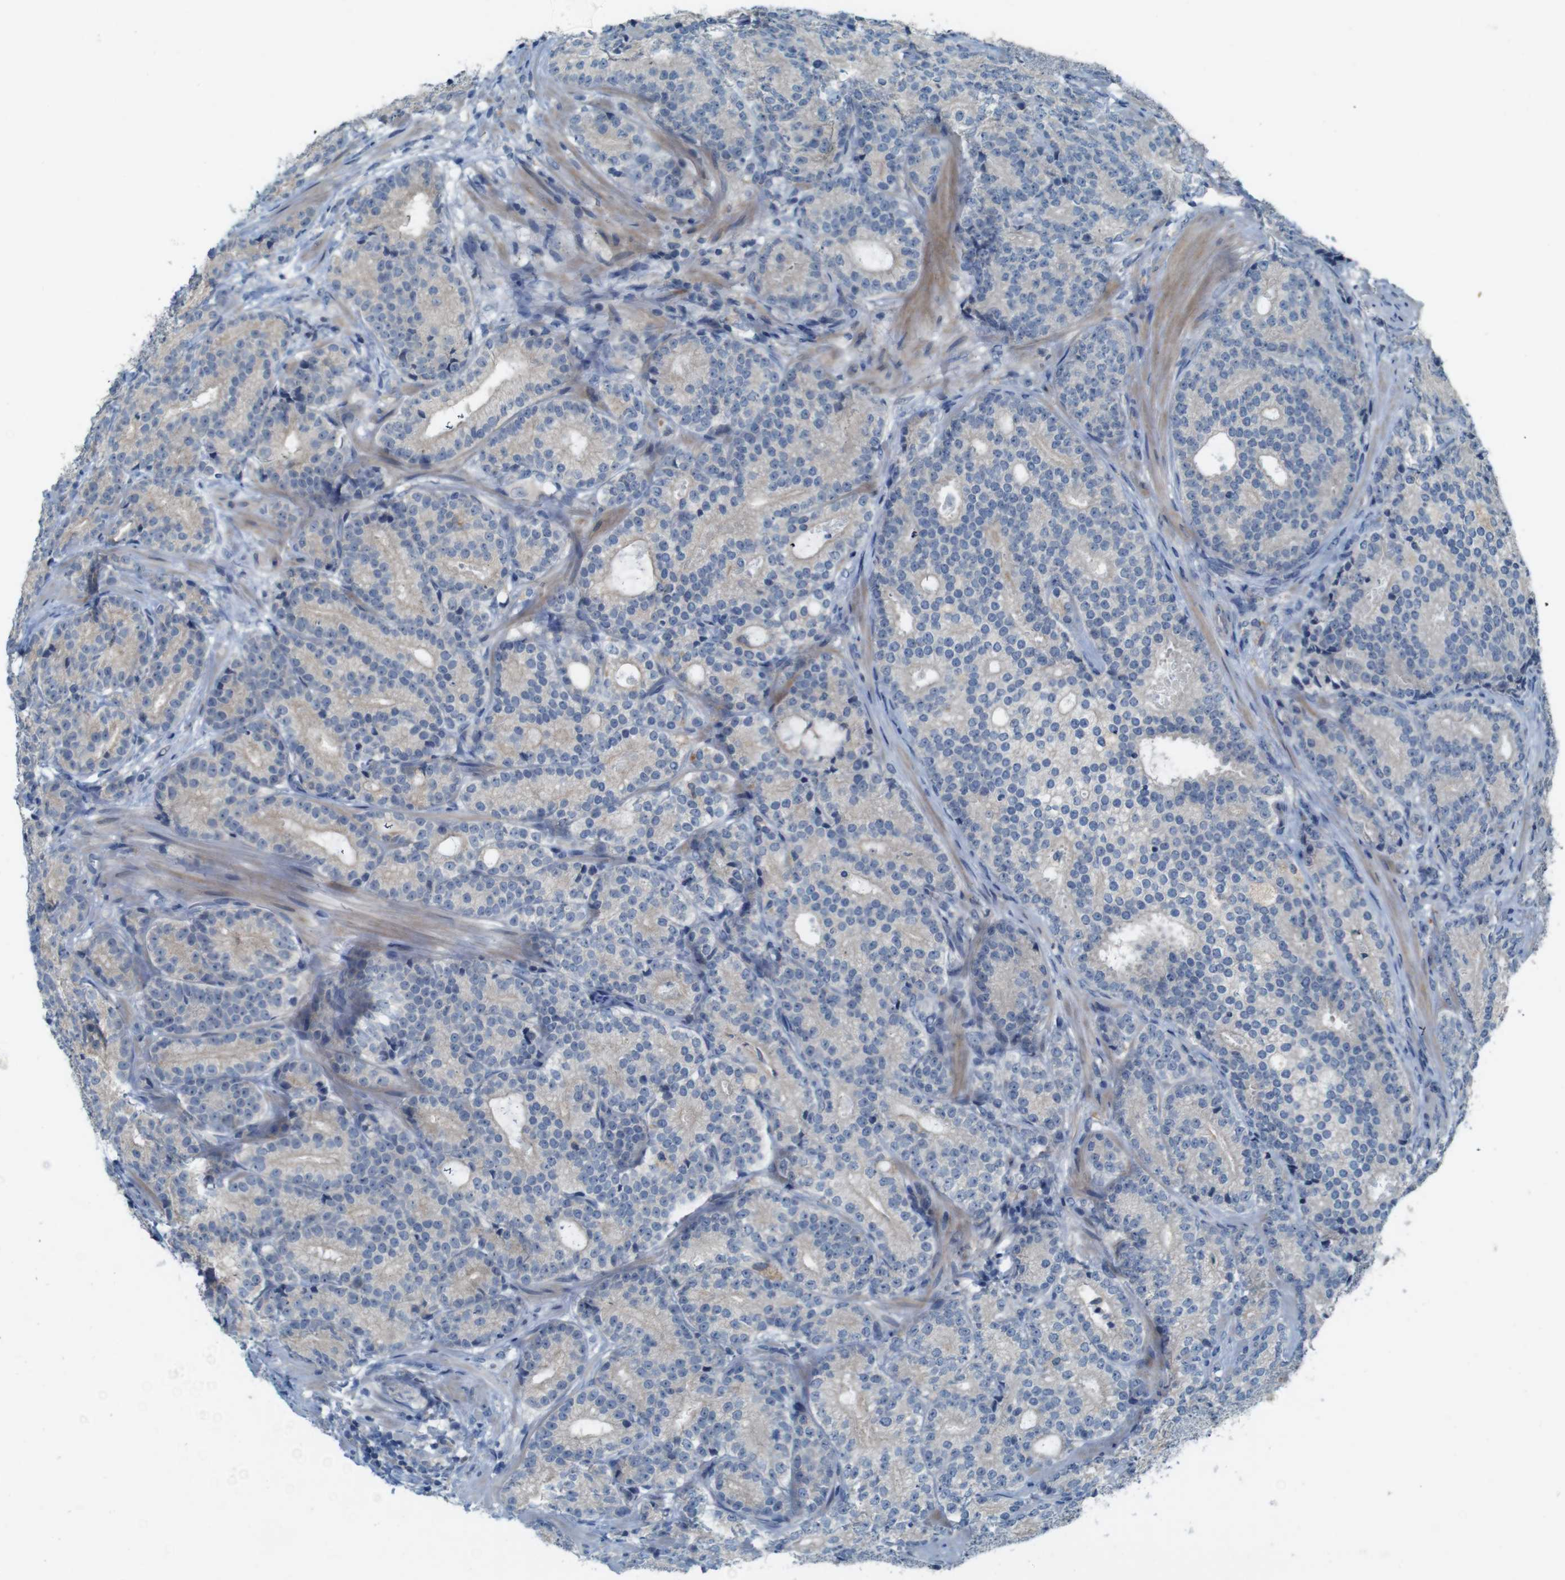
{"staining": {"intensity": "weak", "quantity": "<25%", "location": "cytoplasmic/membranous"}, "tissue": "prostate cancer", "cell_type": "Tumor cells", "image_type": "cancer", "snomed": [{"axis": "morphology", "description": "Adenocarcinoma, High grade"}, {"axis": "topography", "description": "Prostate"}], "caption": "Prostate cancer (adenocarcinoma (high-grade)) was stained to show a protein in brown. There is no significant positivity in tumor cells.", "gene": "MOGAT3", "patient": {"sex": "male", "age": 61}}